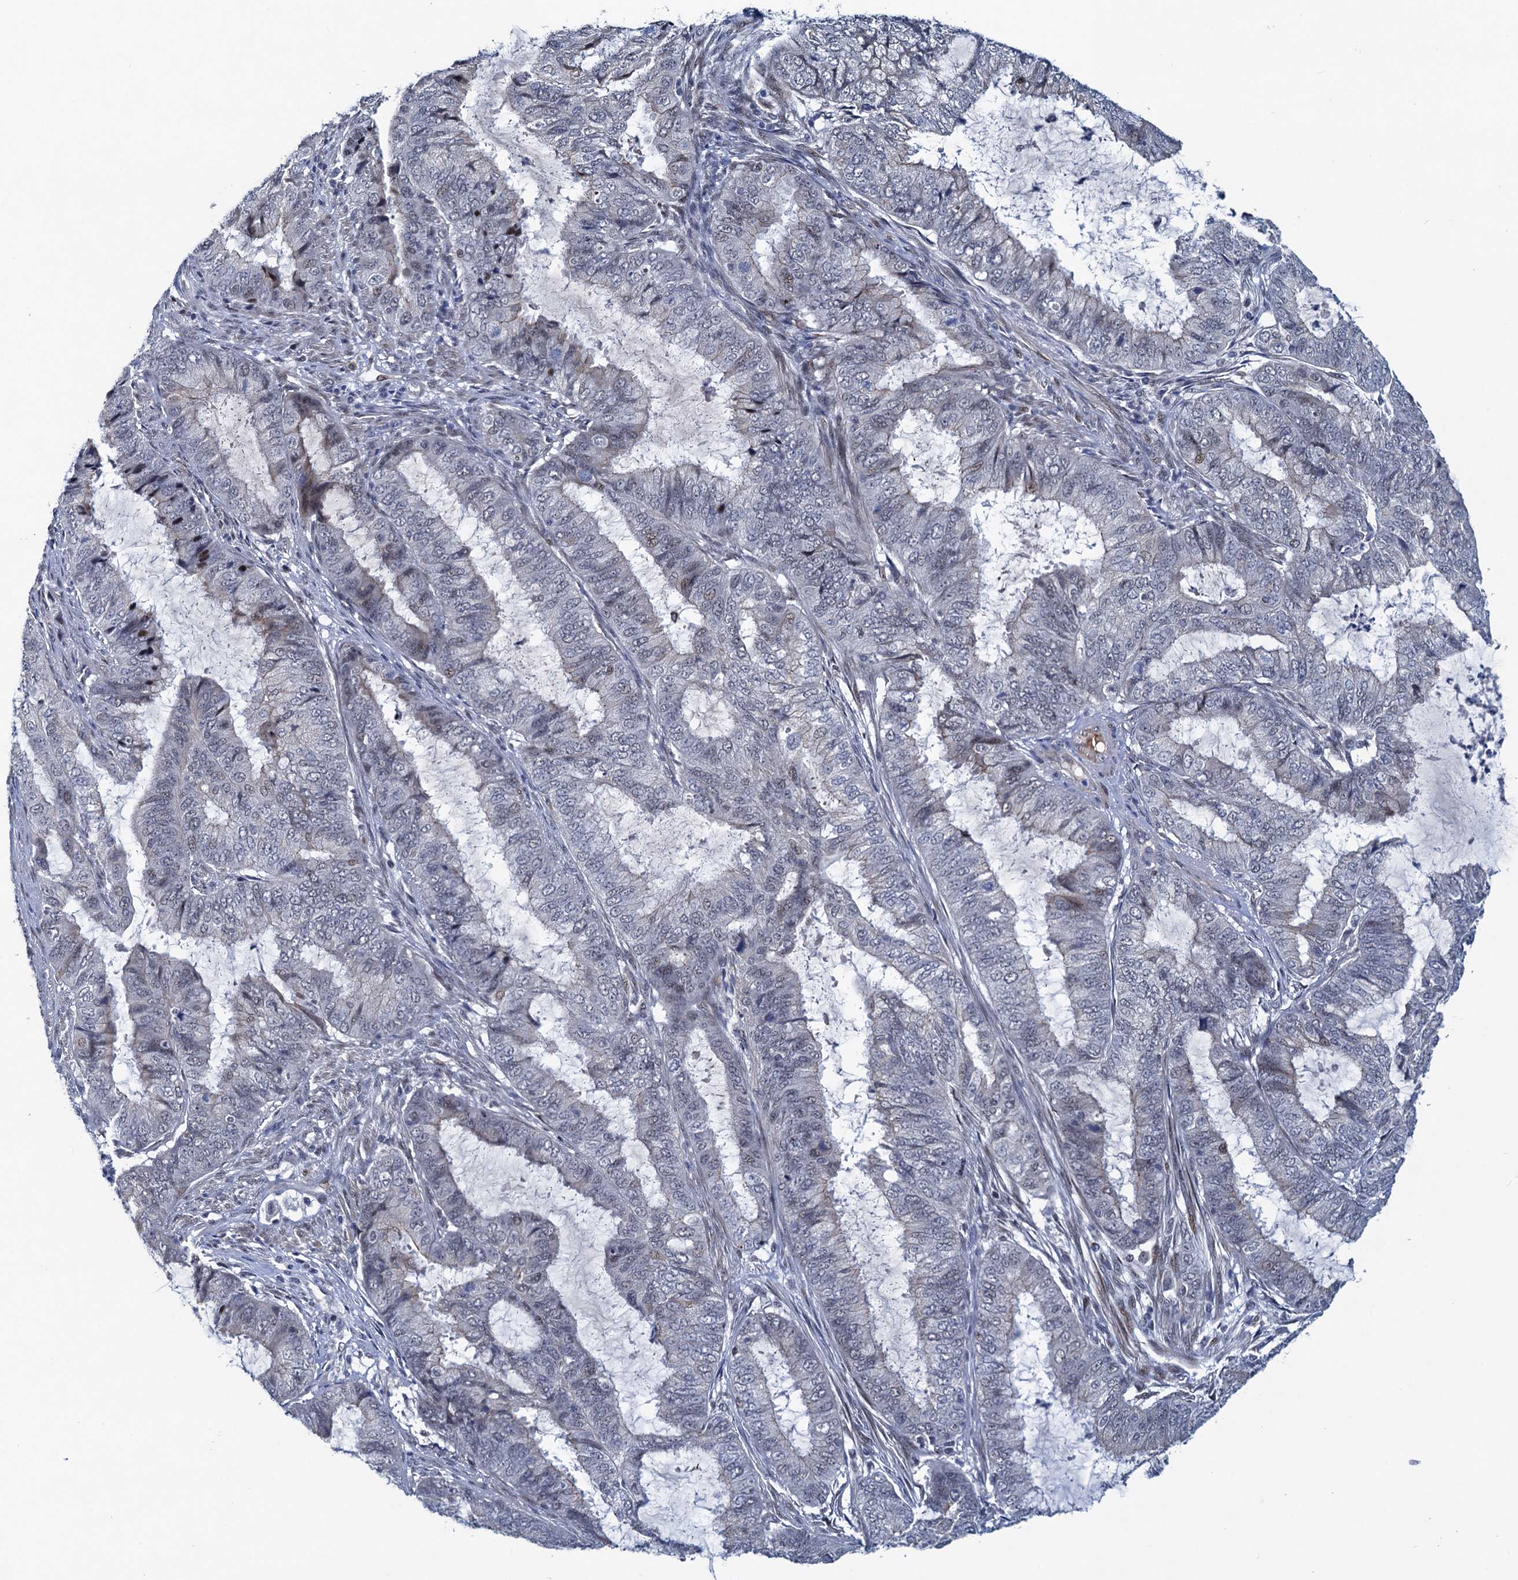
{"staining": {"intensity": "weak", "quantity": "<25%", "location": "nuclear"}, "tissue": "endometrial cancer", "cell_type": "Tumor cells", "image_type": "cancer", "snomed": [{"axis": "morphology", "description": "Adenocarcinoma, NOS"}, {"axis": "topography", "description": "Endometrium"}], "caption": "Tumor cells are negative for brown protein staining in endometrial cancer.", "gene": "ATOSA", "patient": {"sex": "female", "age": 51}}